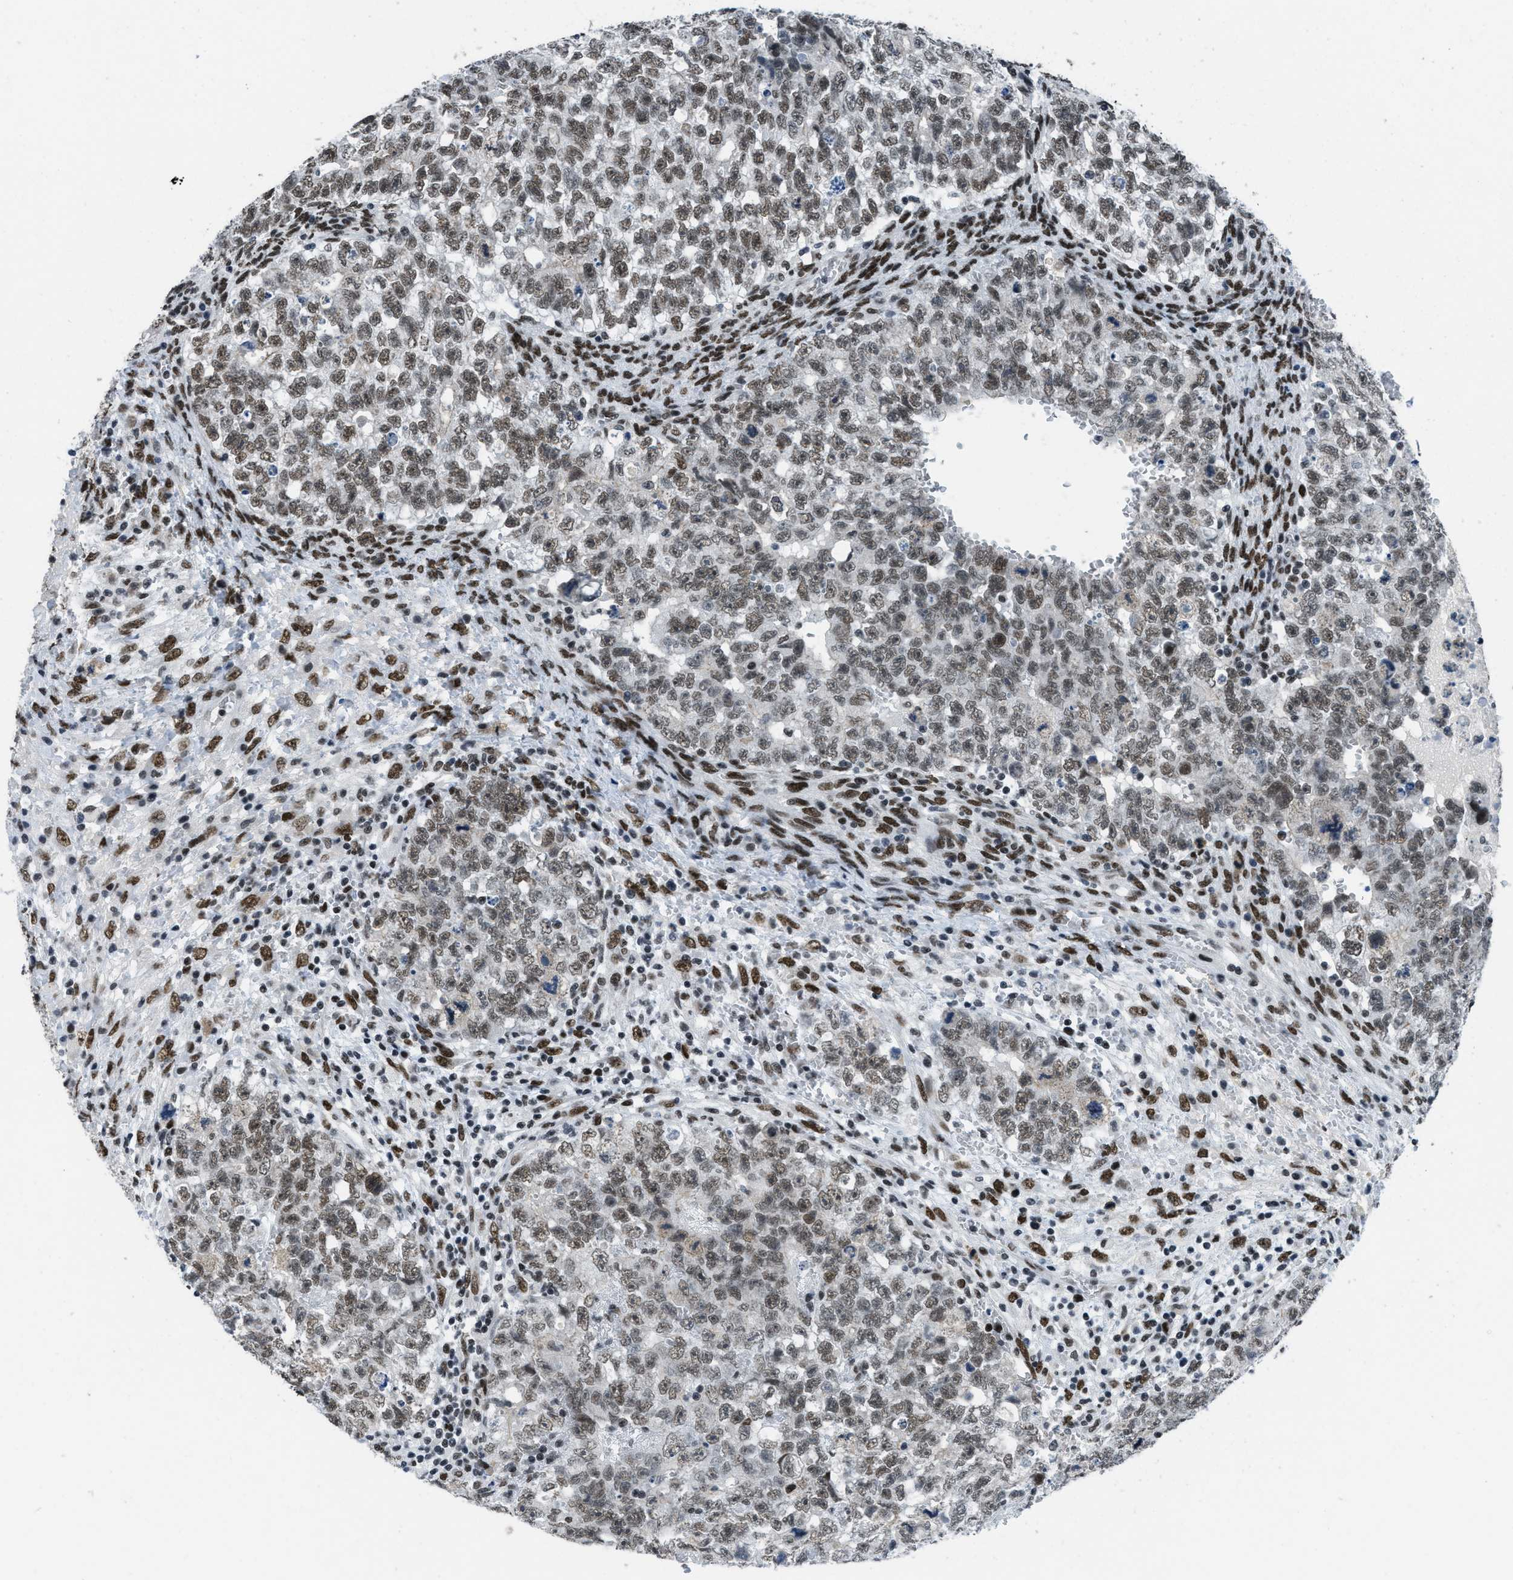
{"staining": {"intensity": "moderate", "quantity": ">75%", "location": "nuclear"}, "tissue": "testis cancer", "cell_type": "Tumor cells", "image_type": "cancer", "snomed": [{"axis": "morphology", "description": "Seminoma, NOS"}, {"axis": "morphology", "description": "Carcinoma, Embryonal, NOS"}, {"axis": "topography", "description": "Testis"}], "caption": "Brown immunohistochemical staining in human testis seminoma exhibits moderate nuclear expression in approximately >75% of tumor cells.", "gene": "GATAD2B", "patient": {"sex": "male", "age": 38}}